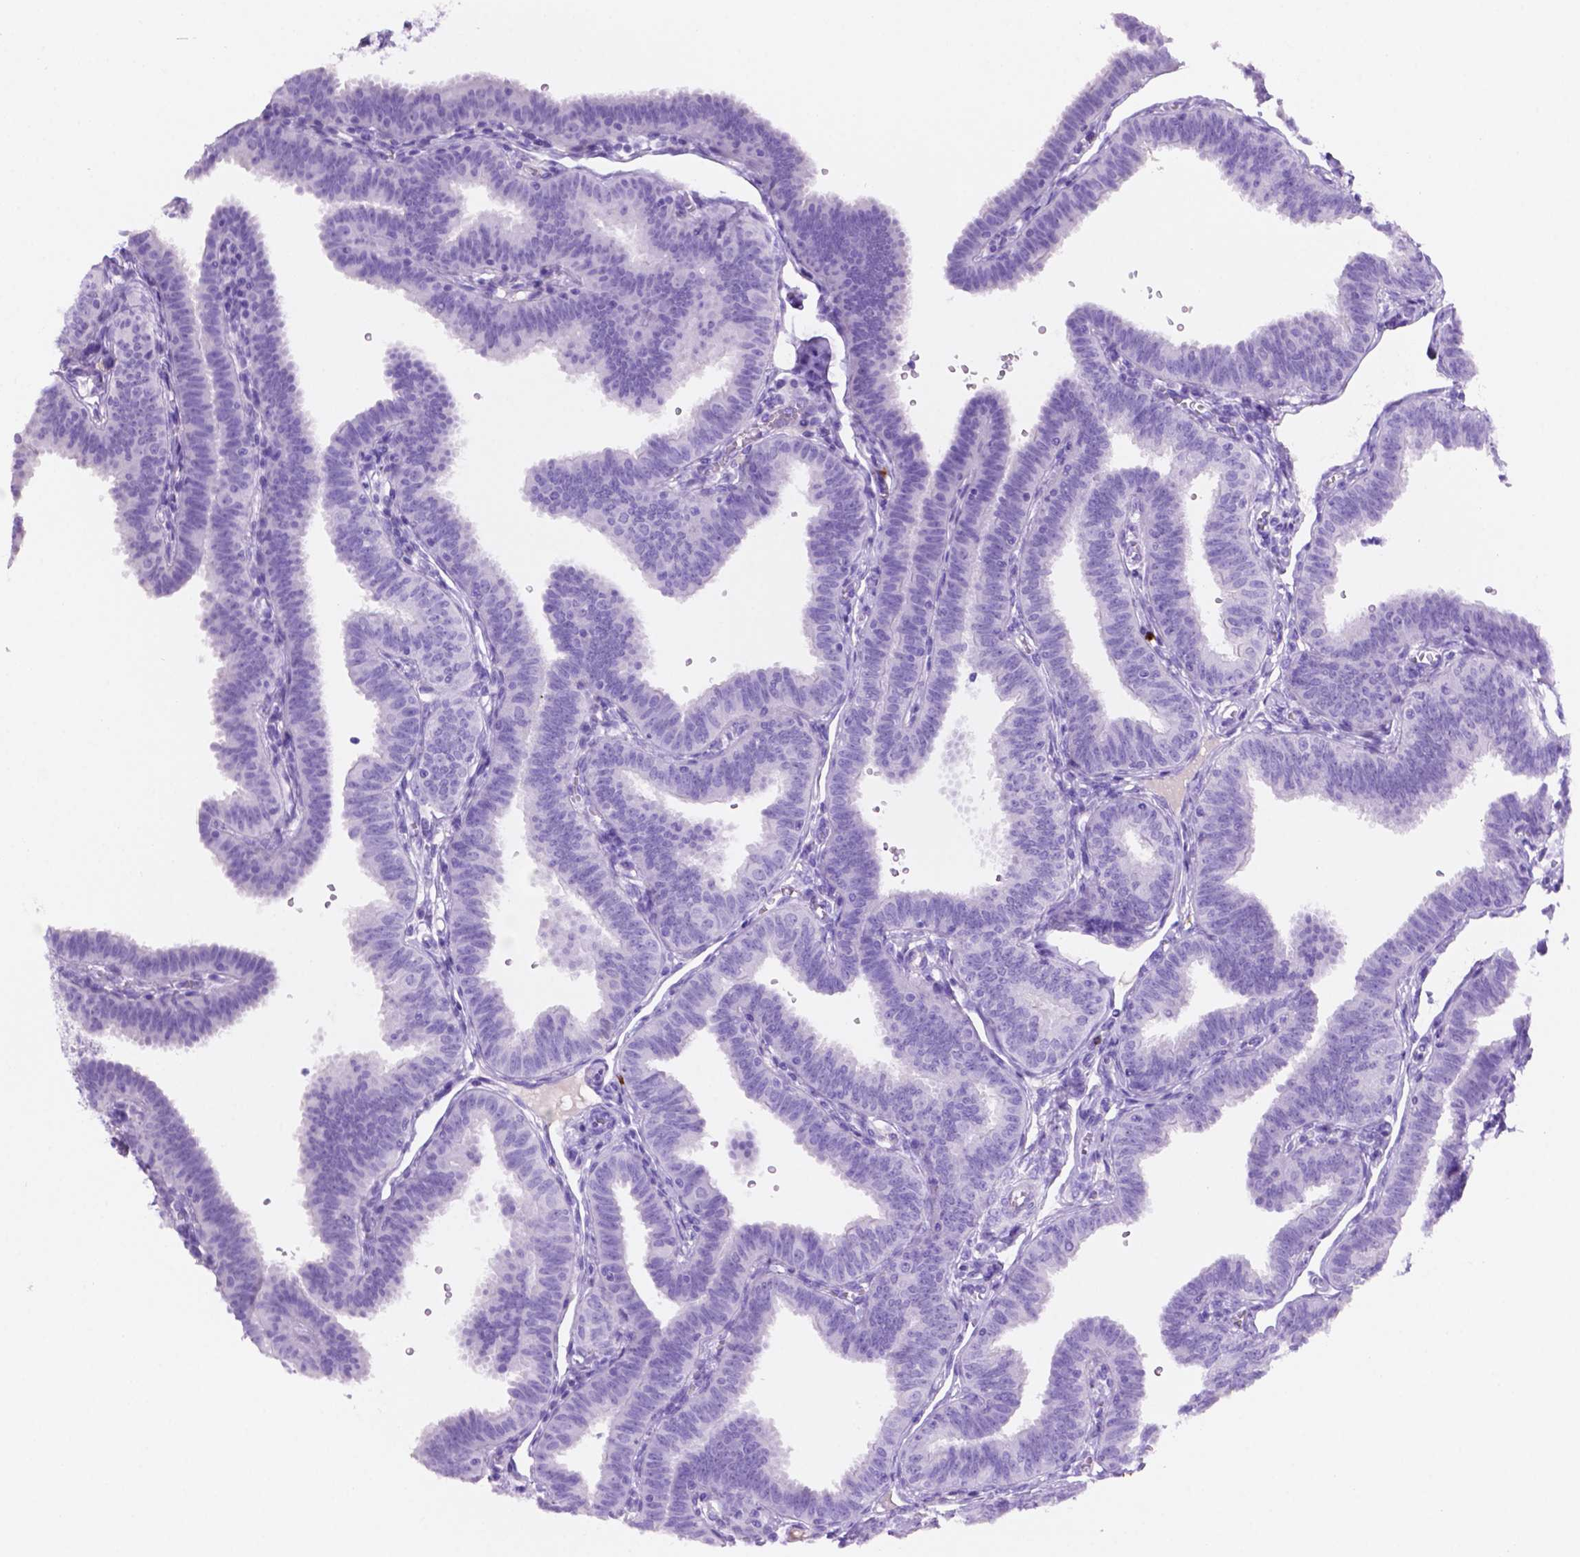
{"staining": {"intensity": "negative", "quantity": "none", "location": "none"}, "tissue": "fallopian tube", "cell_type": "Glandular cells", "image_type": "normal", "snomed": [{"axis": "morphology", "description": "Normal tissue, NOS"}, {"axis": "topography", "description": "Fallopian tube"}], "caption": "An IHC micrograph of benign fallopian tube is shown. There is no staining in glandular cells of fallopian tube. (DAB (3,3'-diaminobenzidine) IHC, high magnification).", "gene": "FOXB2", "patient": {"sex": "female", "age": 25}}